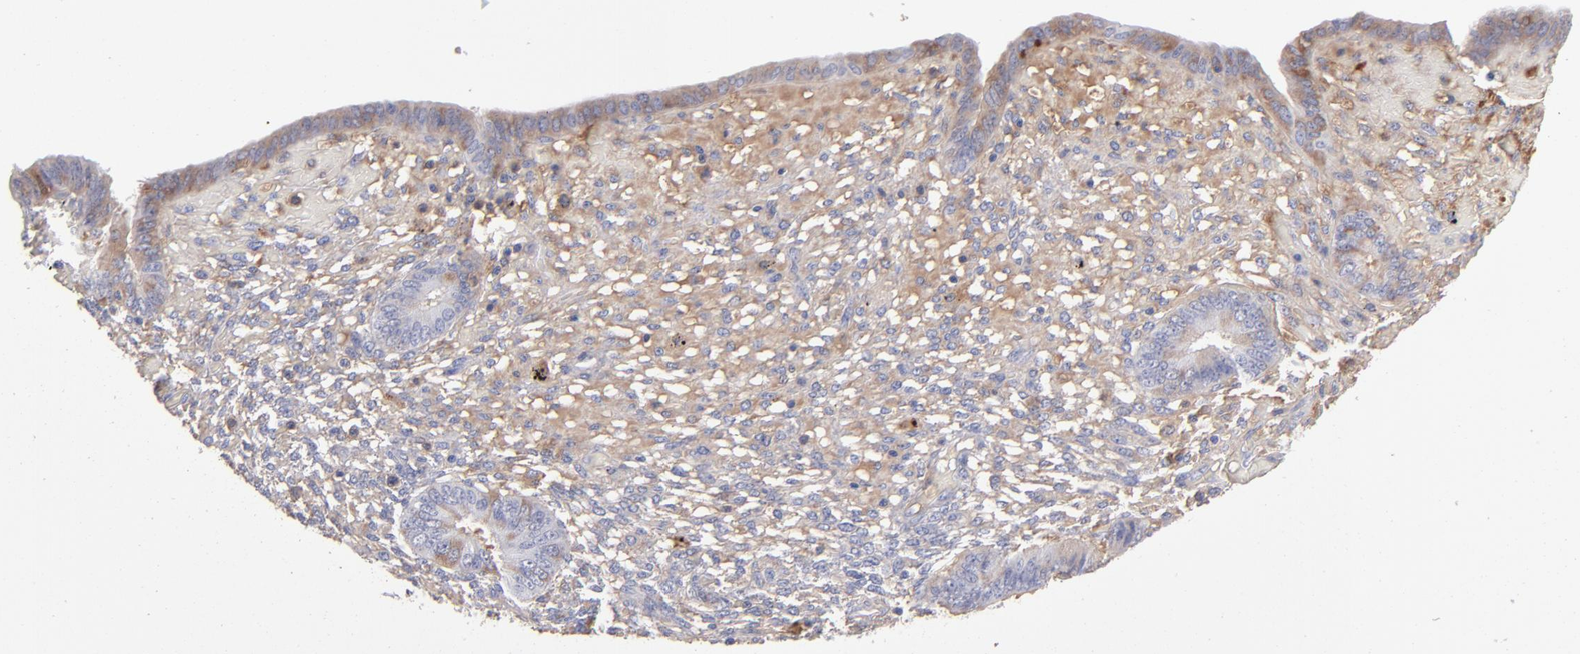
{"staining": {"intensity": "weak", "quantity": ">75%", "location": "cytoplasmic/membranous"}, "tissue": "endometrium", "cell_type": "Cells in endometrial stroma", "image_type": "normal", "snomed": [{"axis": "morphology", "description": "Normal tissue, NOS"}, {"axis": "topography", "description": "Endometrium"}], "caption": "Immunohistochemical staining of benign endometrium exhibits >75% levels of weak cytoplasmic/membranous protein expression in about >75% of cells in endometrial stroma. (DAB IHC, brown staining for protein, blue staining for nuclei).", "gene": "HP", "patient": {"sex": "female", "age": 42}}